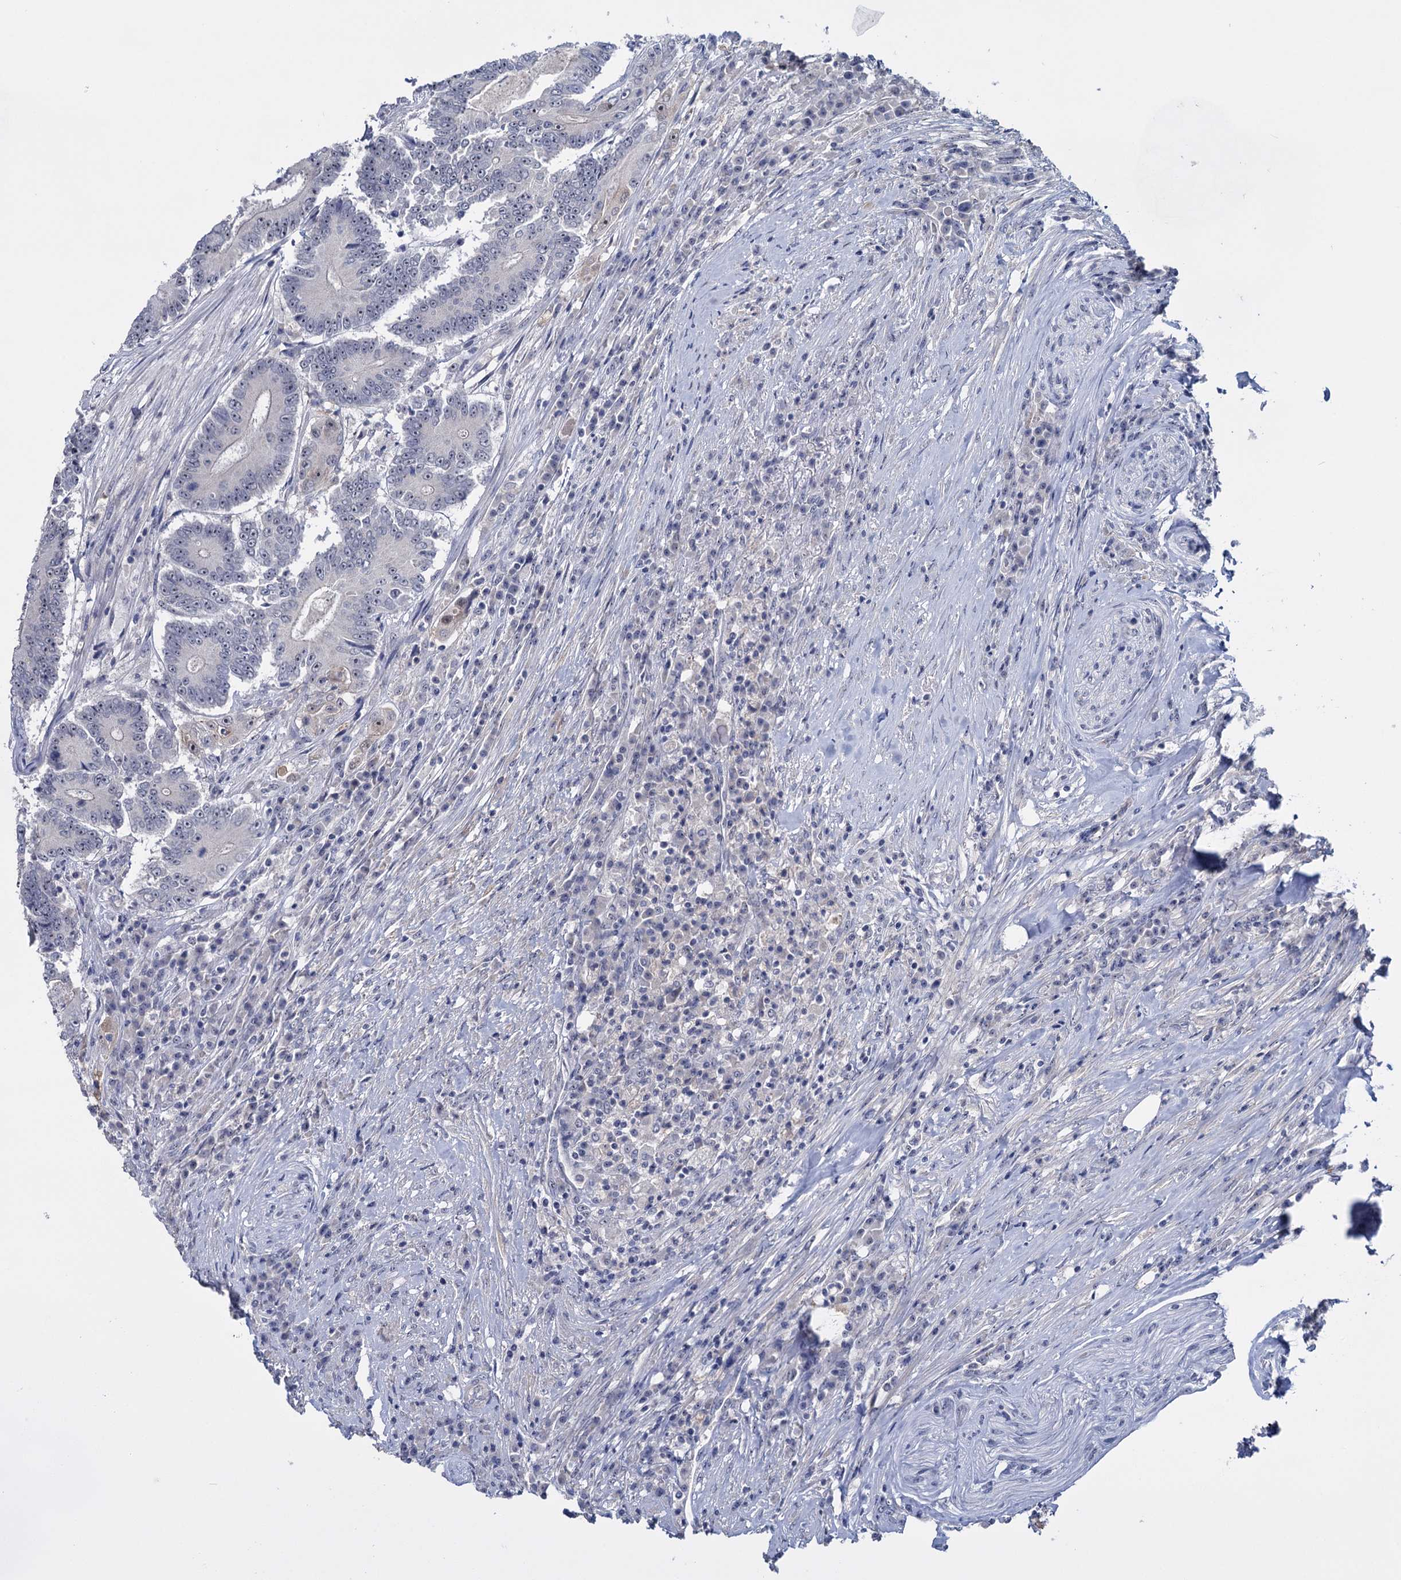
{"staining": {"intensity": "negative", "quantity": "none", "location": "none"}, "tissue": "colorectal cancer", "cell_type": "Tumor cells", "image_type": "cancer", "snomed": [{"axis": "morphology", "description": "Adenocarcinoma, NOS"}, {"axis": "topography", "description": "Colon"}], "caption": "Immunohistochemical staining of human colorectal cancer (adenocarcinoma) exhibits no significant staining in tumor cells. (IHC, brightfield microscopy, high magnification).", "gene": "SFN", "patient": {"sex": "male", "age": 83}}